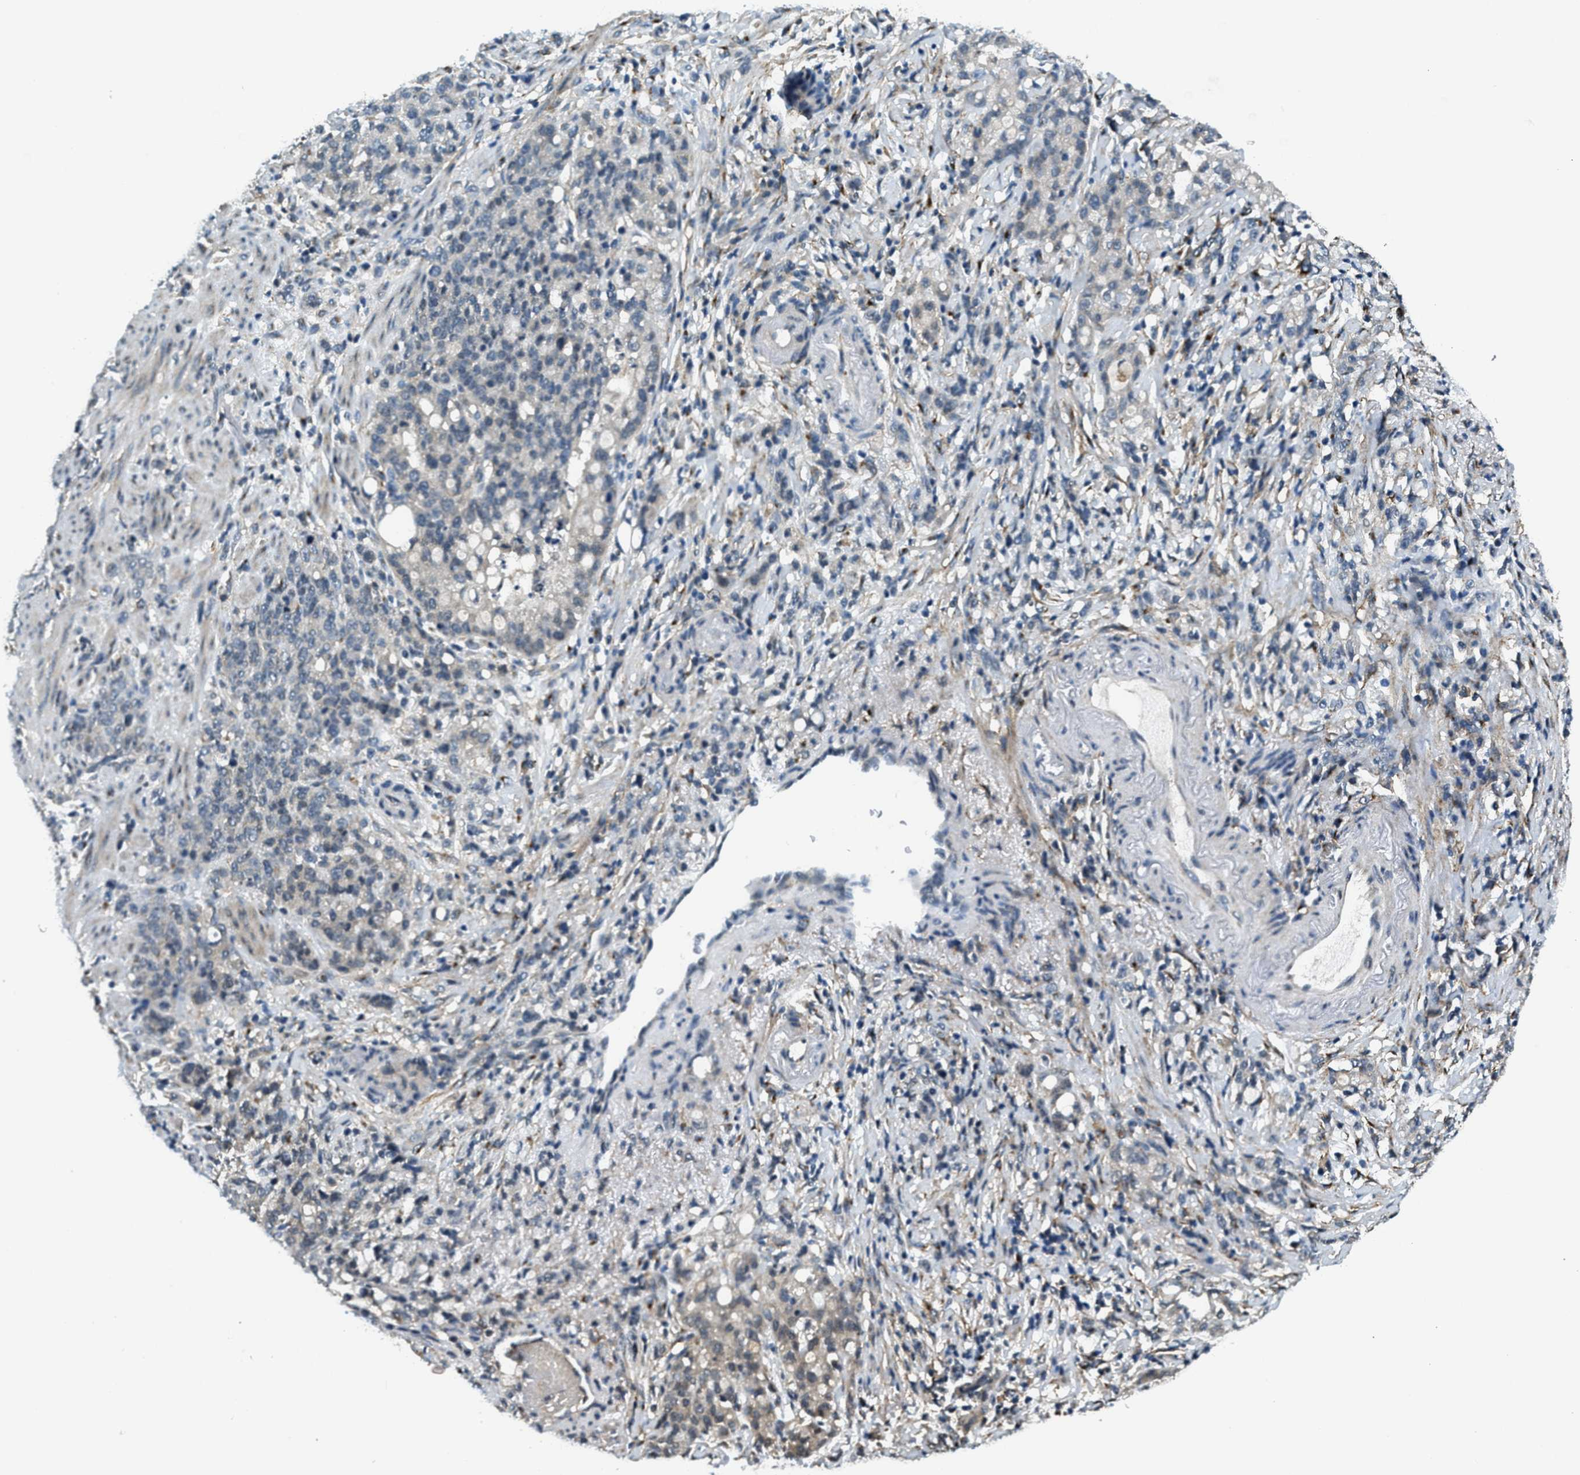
{"staining": {"intensity": "negative", "quantity": "none", "location": "none"}, "tissue": "stomach cancer", "cell_type": "Tumor cells", "image_type": "cancer", "snomed": [{"axis": "morphology", "description": "Adenocarcinoma, NOS"}, {"axis": "topography", "description": "Stomach, lower"}], "caption": "Stomach cancer (adenocarcinoma) was stained to show a protein in brown. There is no significant staining in tumor cells. (DAB IHC, high magnification).", "gene": "LRP1", "patient": {"sex": "male", "age": 88}}